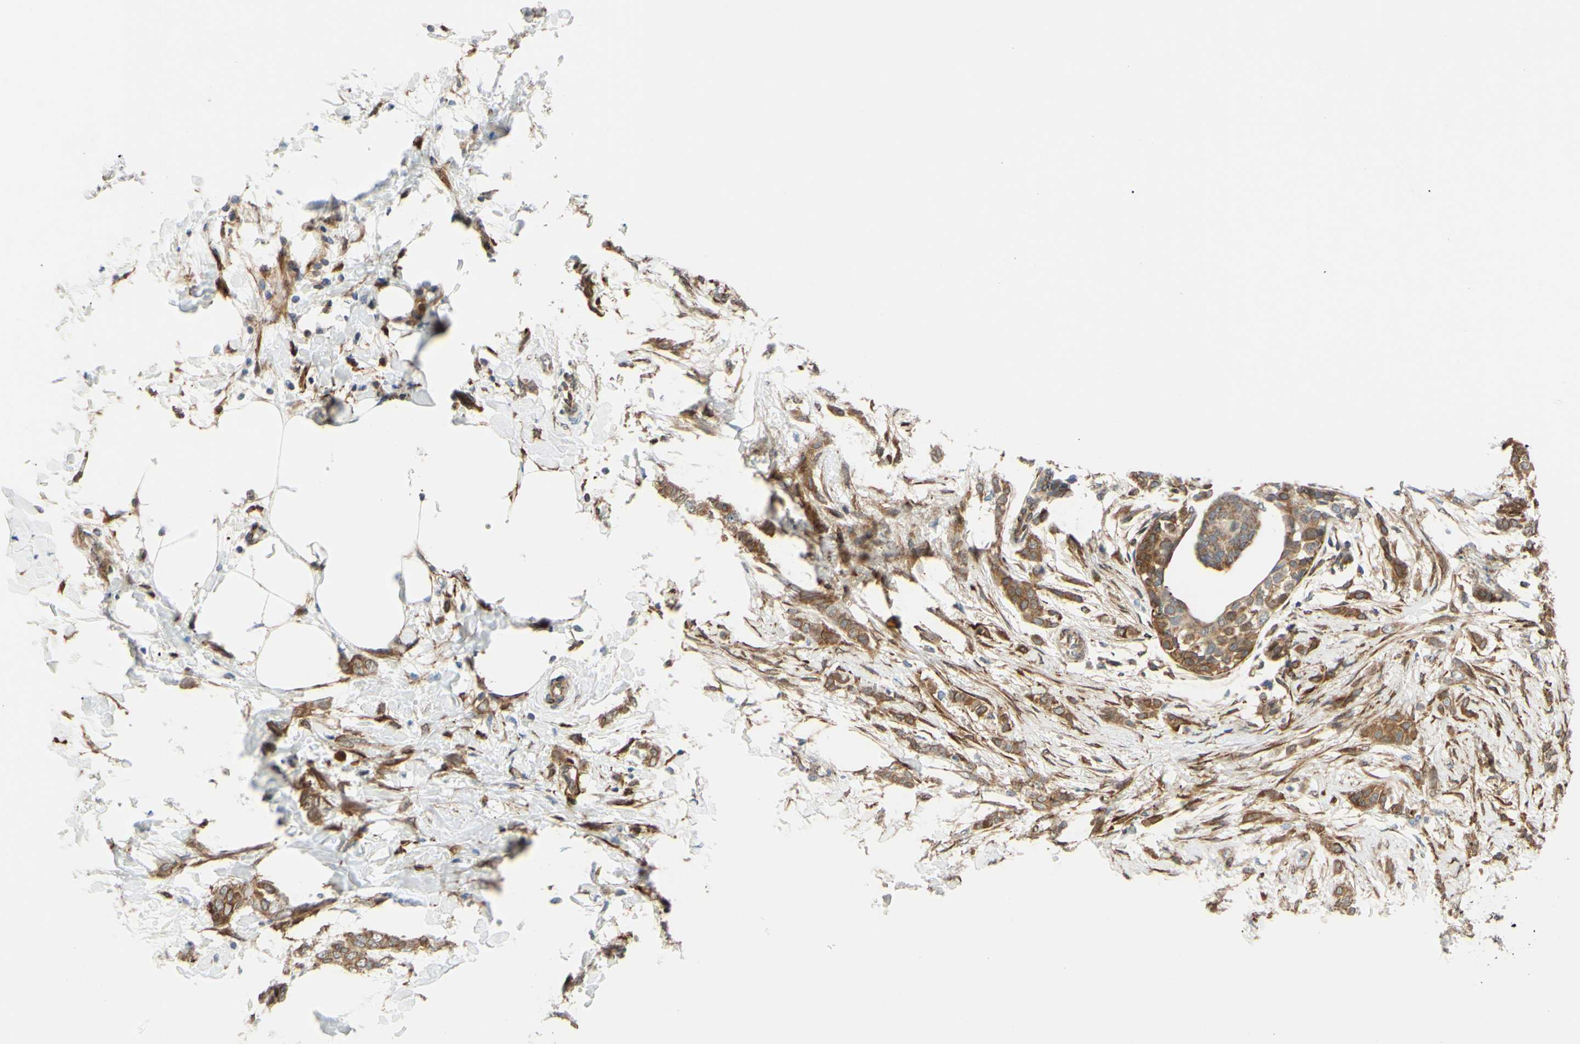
{"staining": {"intensity": "moderate", "quantity": ">75%", "location": "cytoplasmic/membranous"}, "tissue": "breast cancer", "cell_type": "Tumor cells", "image_type": "cancer", "snomed": [{"axis": "morphology", "description": "Lobular carcinoma, in situ"}, {"axis": "morphology", "description": "Lobular carcinoma"}, {"axis": "topography", "description": "Breast"}], "caption": "Immunohistochemical staining of human breast cancer reveals medium levels of moderate cytoplasmic/membranous protein expression in approximately >75% of tumor cells. (IHC, brightfield microscopy, high magnification).", "gene": "PRAF2", "patient": {"sex": "female", "age": 41}}